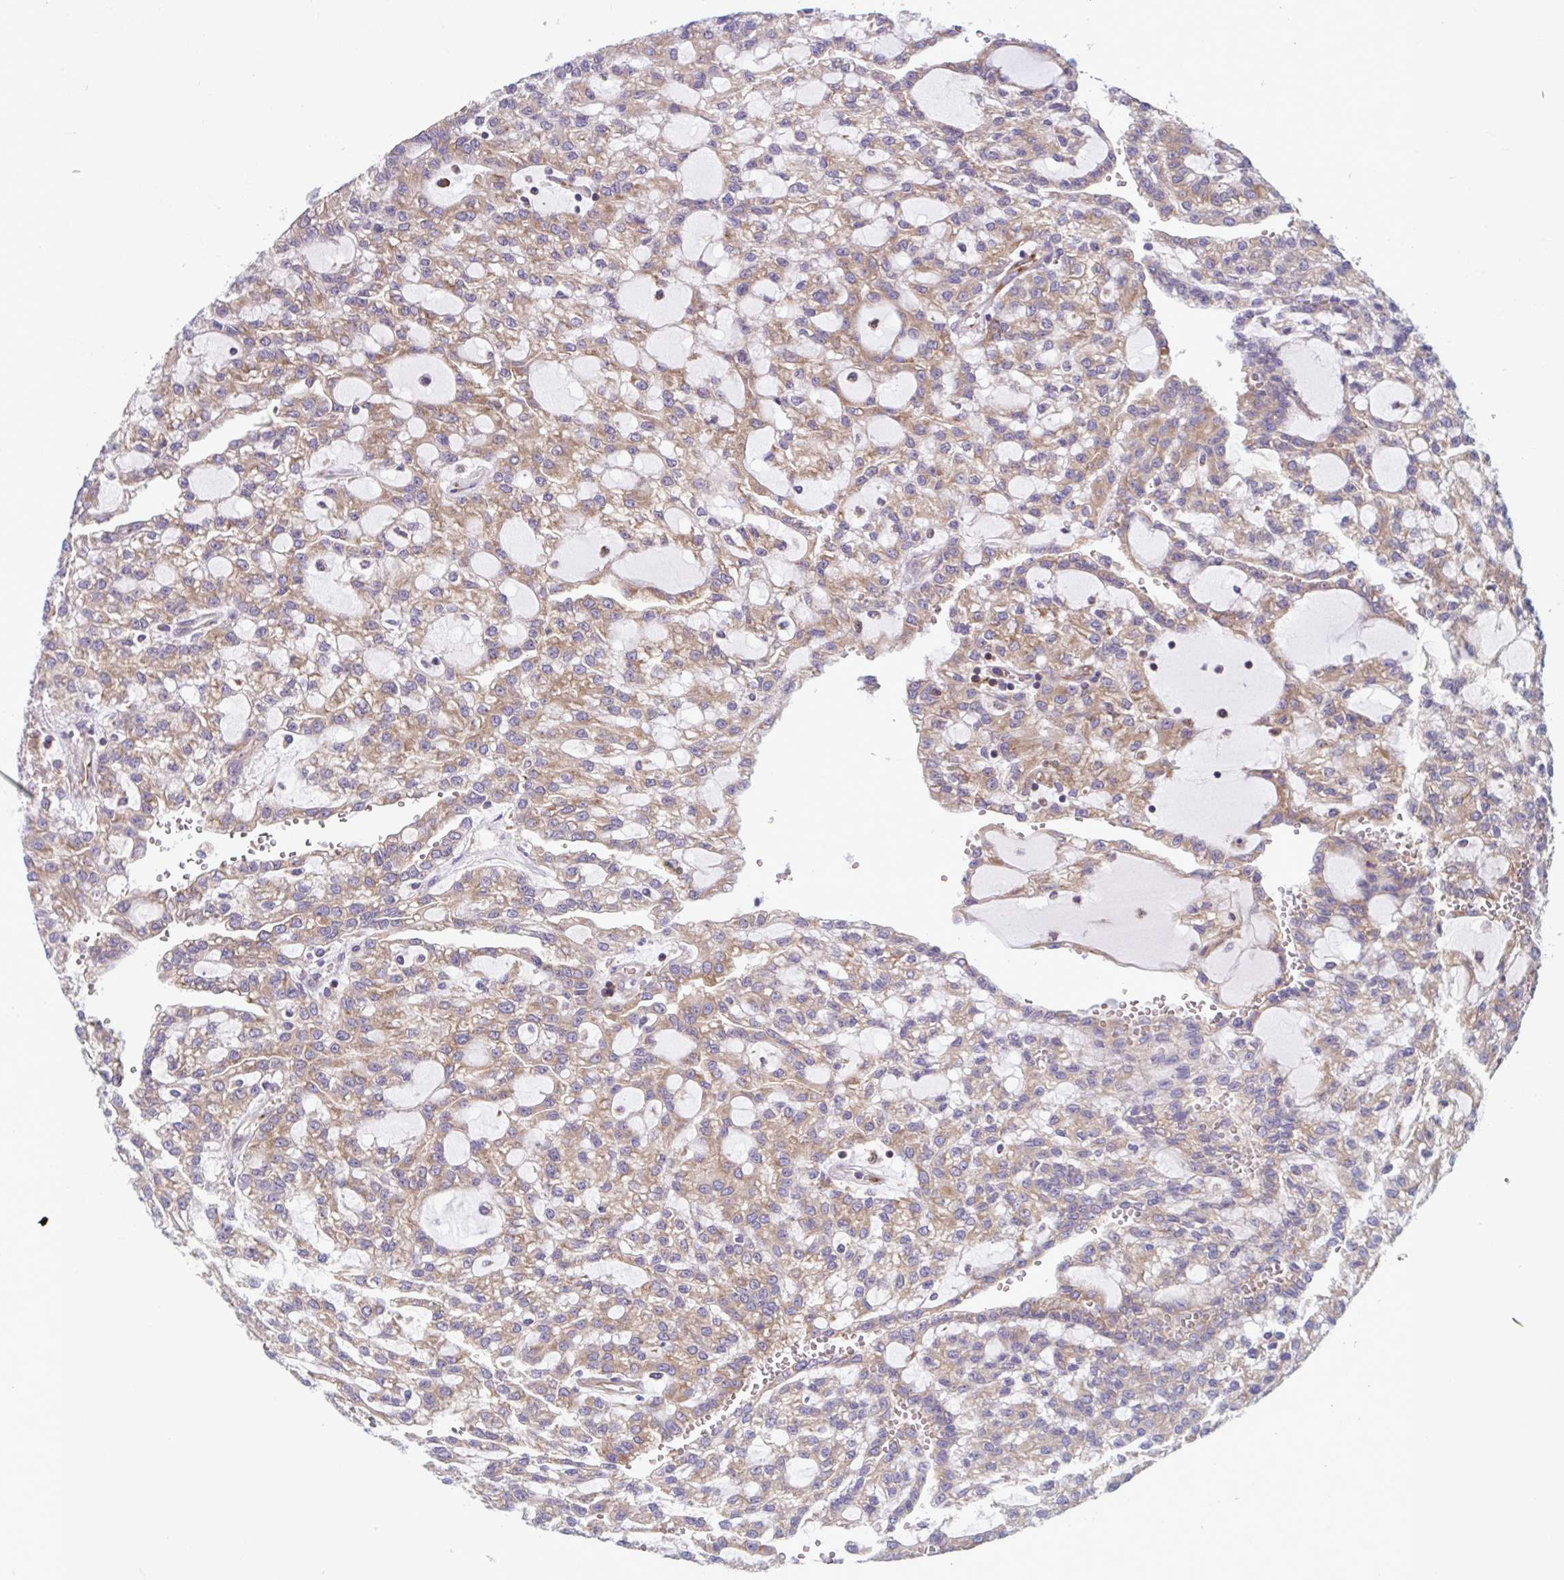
{"staining": {"intensity": "moderate", "quantity": ">75%", "location": "cytoplasmic/membranous"}, "tissue": "renal cancer", "cell_type": "Tumor cells", "image_type": "cancer", "snomed": [{"axis": "morphology", "description": "Adenocarcinoma, NOS"}, {"axis": "topography", "description": "Kidney"}], "caption": "IHC of renal cancer reveals medium levels of moderate cytoplasmic/membranous expression in approximately >75% of tumor cells. The staining was performed using DAB, with brown indicating positive protein expression. Nuclei are stained blue with hematoxylin.", "gene": "RPS16", "patient": {"sex": "male", "age": 63}}